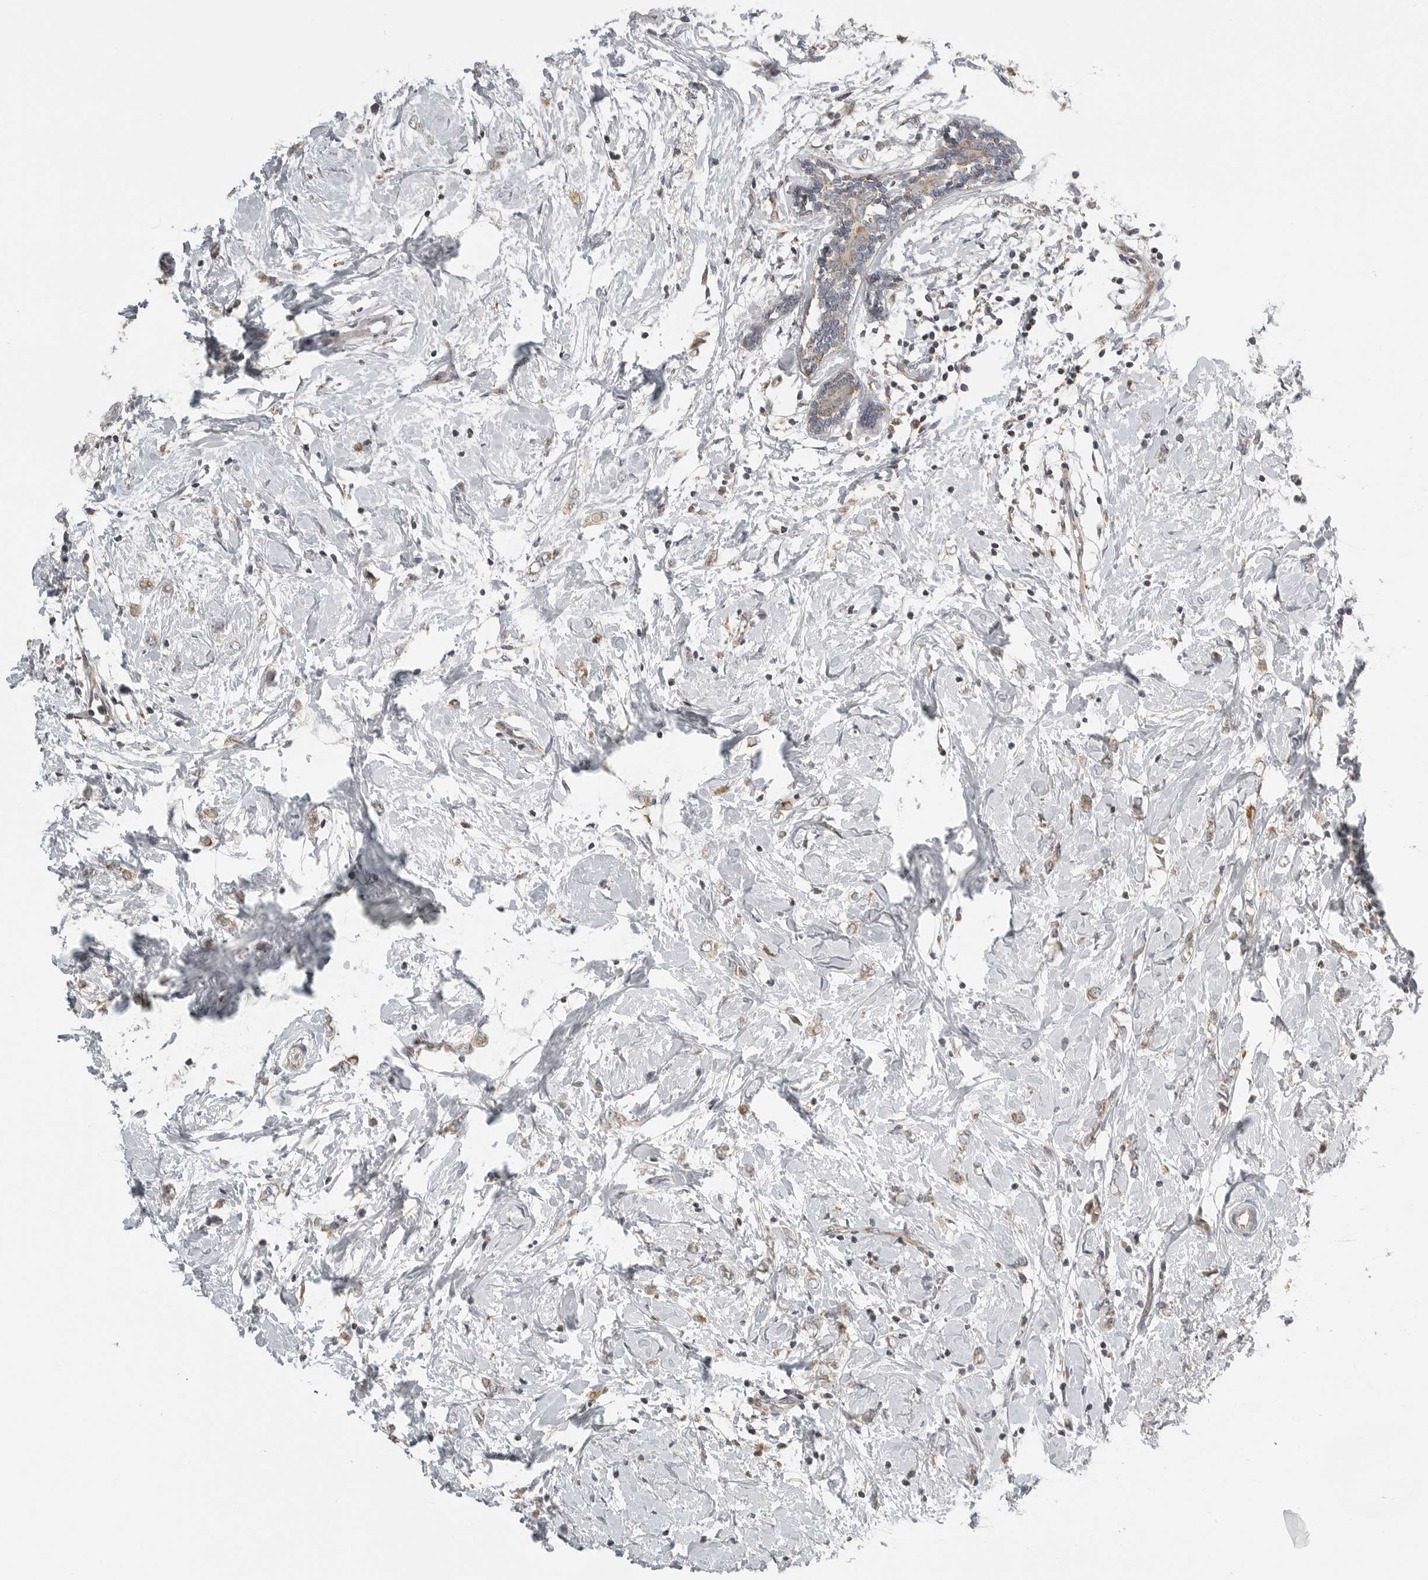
{"staining": {"intensity": "weak", "quantity": "25%-75%", "location": "cytoplasmic/membranous"}, "tissue": "breast cancer", "cell_type": "Tumor cells", "image_type": "cancer", "snomed": [{"axis": "morphology", "description": "Normal tissue, NOS"}, {"axis": "morphology", "description": "Lobular carcinoma"}, {"axis": "topography", "description": "Breast"}], "caption": "Lobular carcinoma (breast) stained for a protein (brown) reveals weak cytoplasmic/membranous positive positivity in about 25%-75% of tumor cells.", "gene": "RXFP3", "patient": {"sex": "female", "age": 47}}